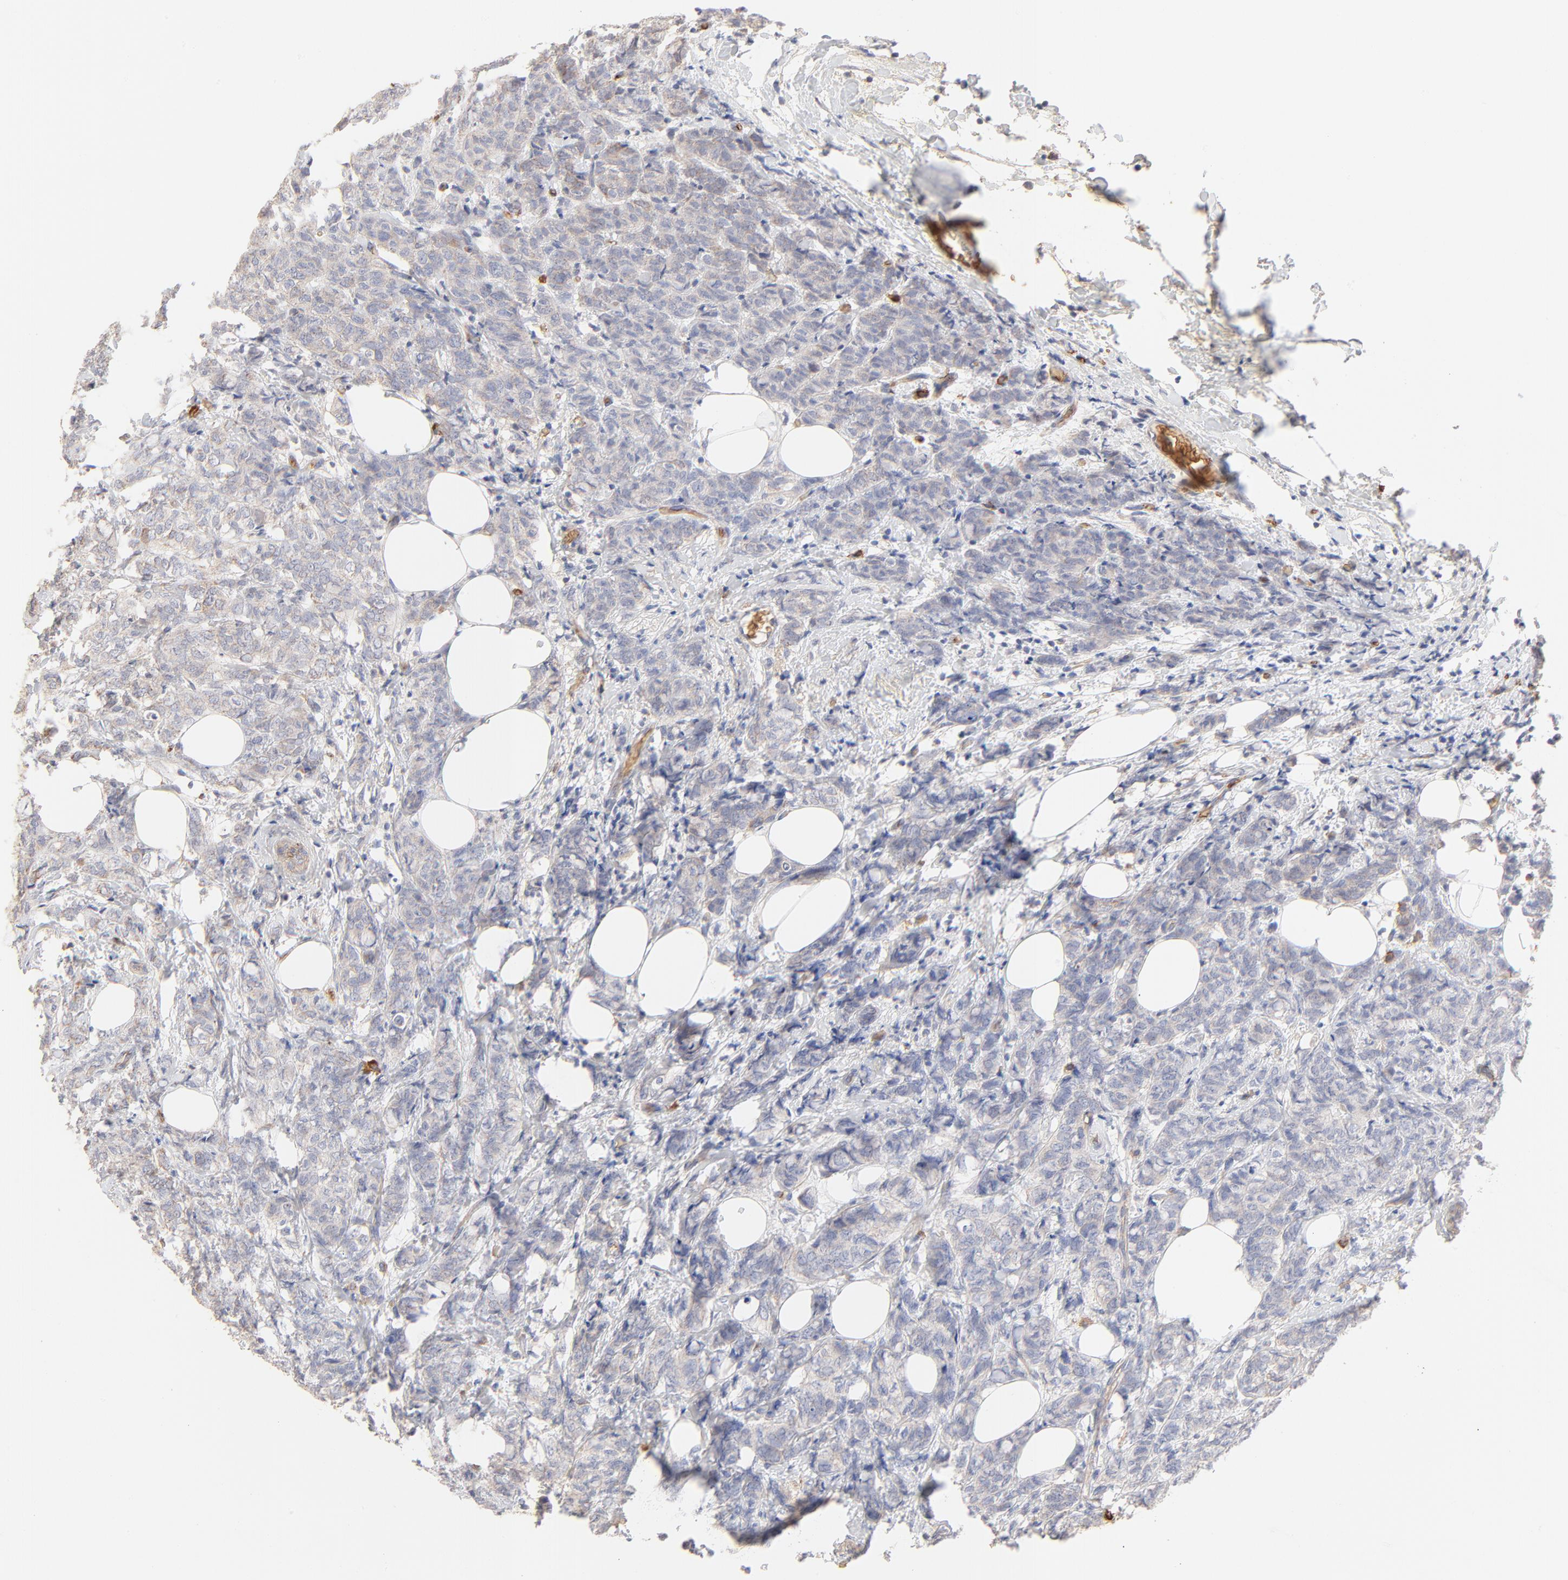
{"staining": {"intensity": "negative", "quantity": "none", "location": "none"}, "tissue": "breast cancer", "cell_type": "Tumor cells", "image_type": "cancer", "snomed": [{"axis": "morphology", "description": "Lobular carcinoma"}, {"axis": "topography", "description": "Breast"}], "caption": "DAB (3,3'-diaminobenzidine) immunohistochemical staining of human breast cancer (lobular carcinoma) displays no significant expression in tumor cells. The staining was performed using DAB (3,3'-diaminobenzidine) to visualize the protein expression in brown, while the nuclei were stained in blue with hematoxylin (Magnification: 20x).", "gene": "SPTB", "patient": {"sex": "female", "age": 60}}